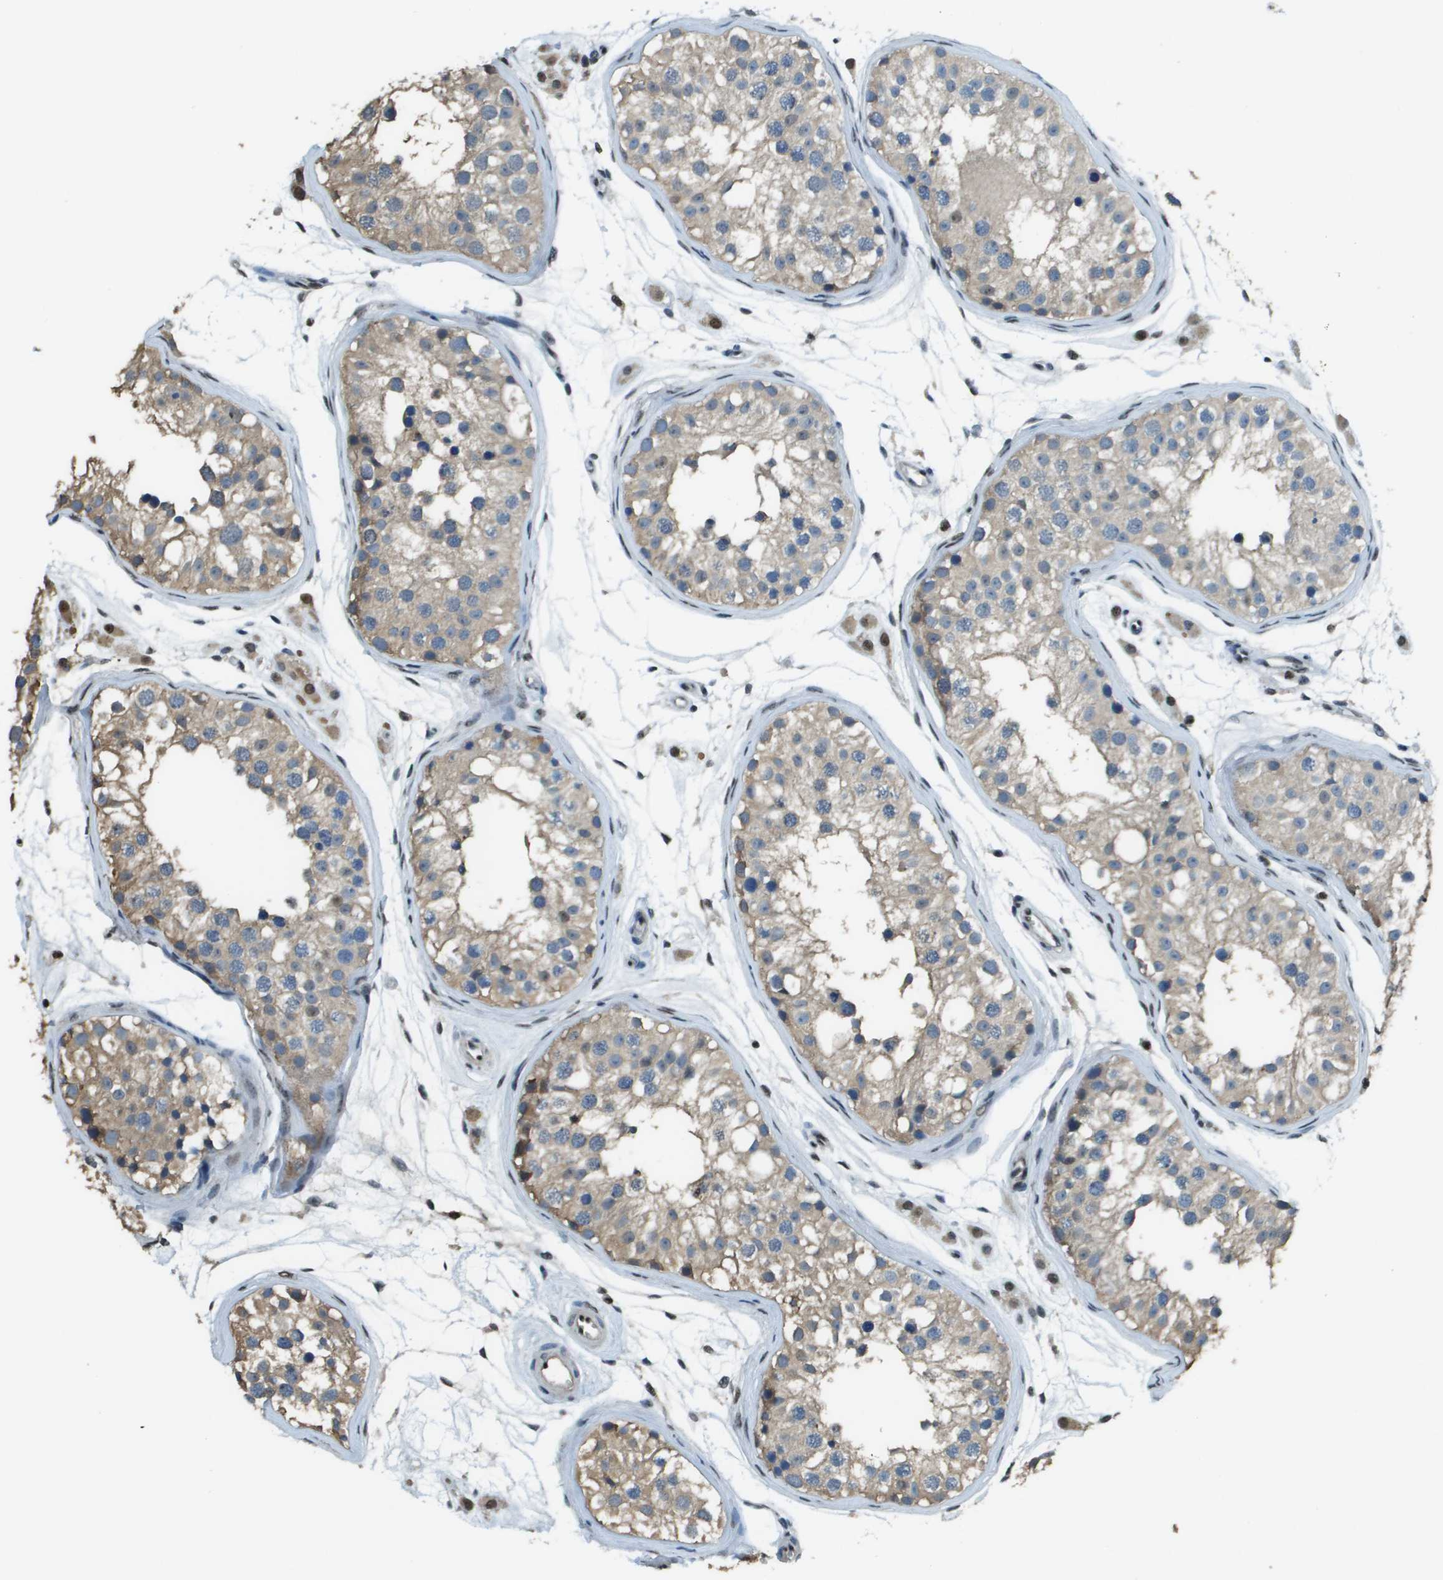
{"staining": {"intensity": "weak", "quantity": ">75%", "location": "cytoplasmic/membranous"}, "tissue": "testis", "cell_type": "Cells in seminiferous ducts", "image_type": "normal", "snomed": [{"axis": "morphology", "description": "Normal tissue, NOS"}, {"axis": "morphology", "description": "Adenocarcinoma, metastatic, NOS"}, {"axis": "topography", "description": "Testis"}], "caption": "Protein expression by IHC displays weak cytoplasmic/membranous expression in about >75% of cells in seminiferous ducts in normal testis.", "gene": "SP100", "patient": {"sex": "male", "age": 26}}